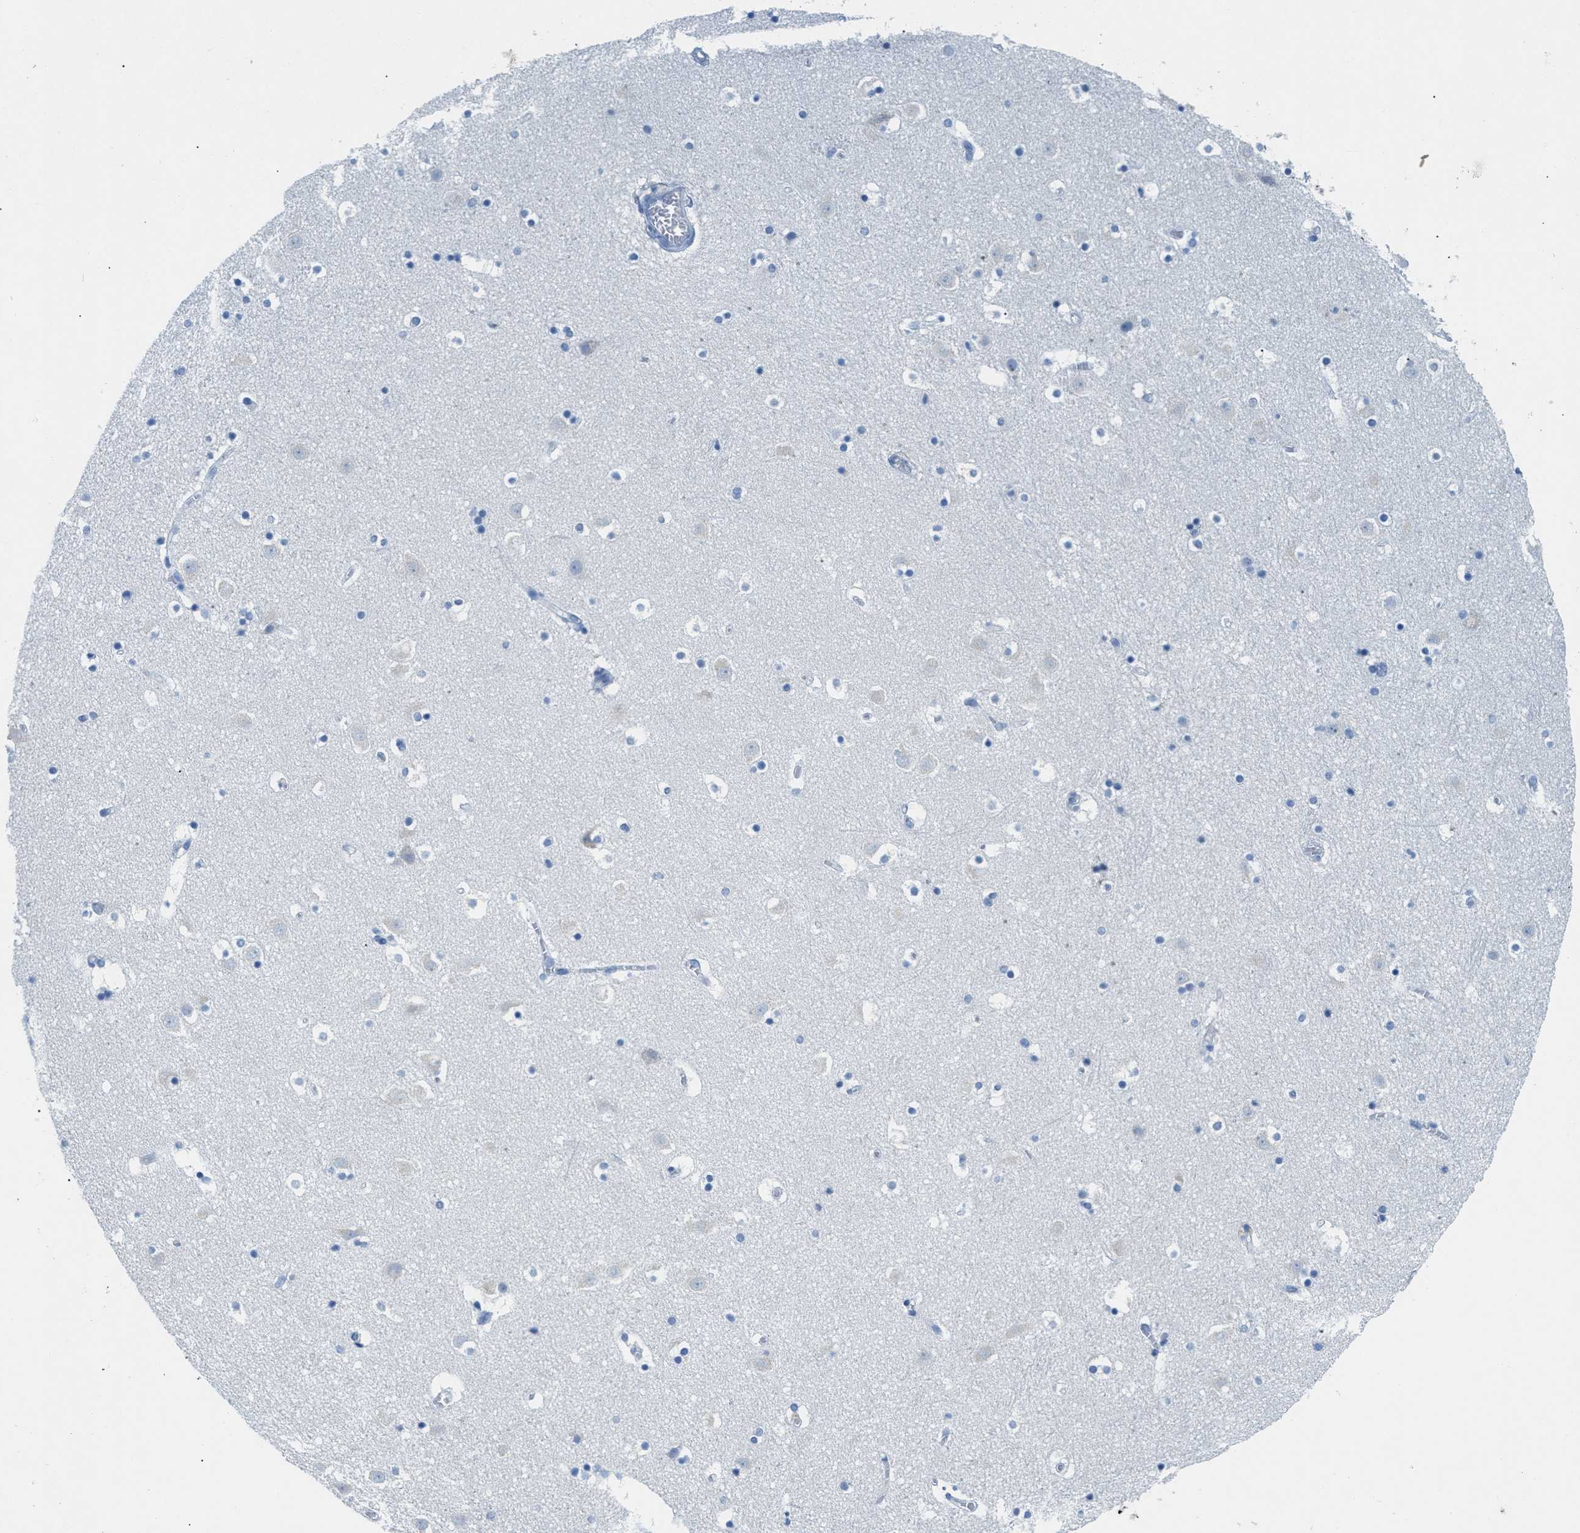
{"staining": {"intensity": "negative", "quantity": "none", "location": "none"}, "tissue": "caudate", "cell_type": "Glial cells", "image_type": "normal", "snomed": [{"axis": "morphology", "description": "Normal tissue, NOS"}, {"axis": "topography", "description": "Lateral ventricle wall"}], "caption": "Immunohistochemistry of normal caudate exhibits no expression in glial cells. (DAB (3,3'-diaminobenzidine) IHC, high magnification).", "gene": "ORC6", "patient": {"sex": "male", "age": 45}}